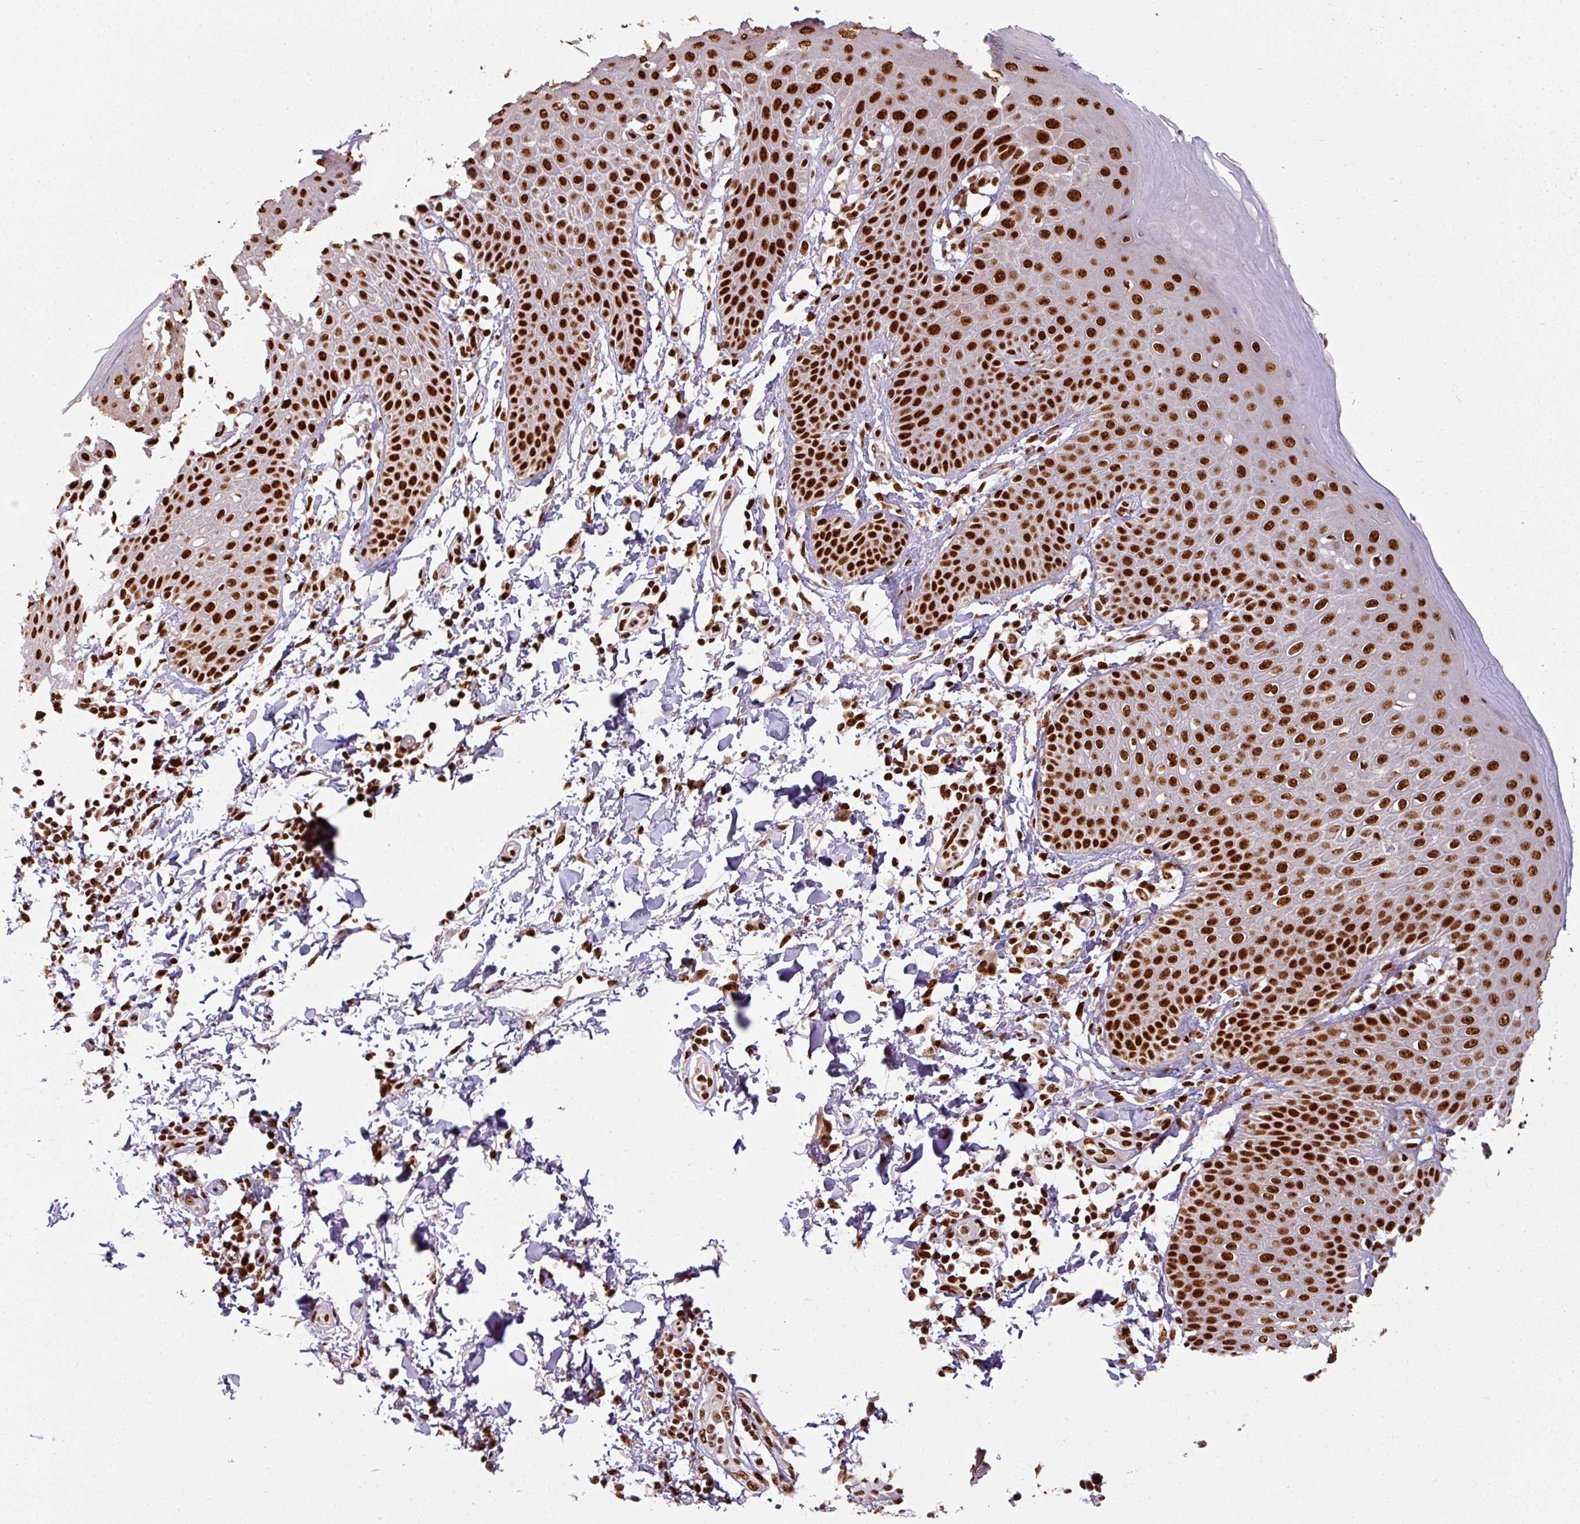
{"staining": {"intensity": "strong", "quantity": ">75%", "location": "nuclear"}, "tissue": "skin", "cell_type": "Epidermal cells", "image_type": "normal", "snomed": [{"axis": "morphology", "description": "Normal tissue, NOS"}, {"axis": "topography", "description": "Peripheral nerve tissue"}], "caption": "Immunohistochemistry staining of unremarkable skin, which shows high levels of strong nuclear expression in about >75% of epidermal cells indicating strong nuclear protein staining. The staining was performed using DAB (brown) for protein detection and nuclei were counterstained in hematoxylin (blue).", "gene": "SIK3", "patient": {"sex": "male", "age": 51}}